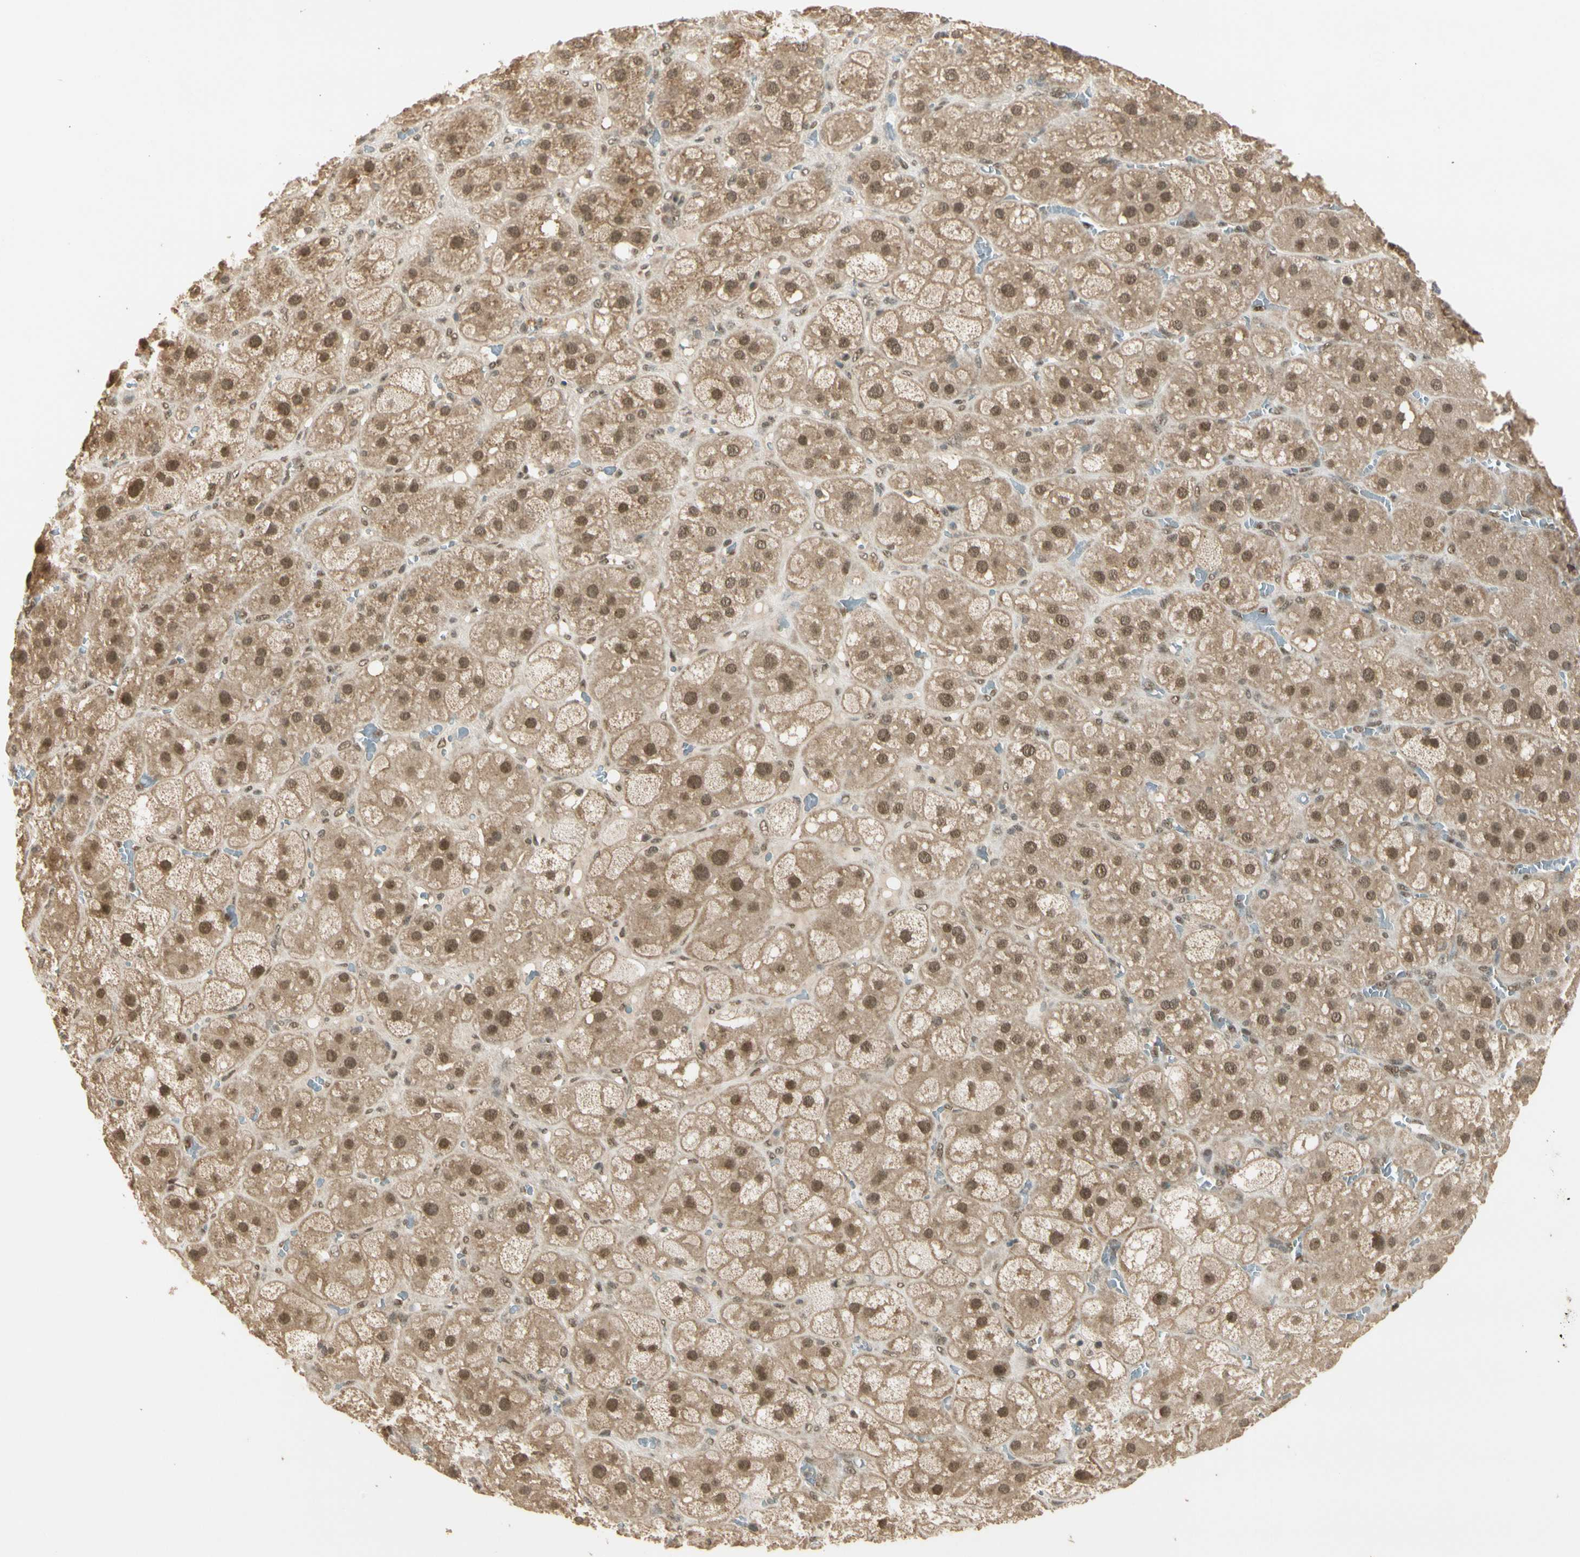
{"staining": {"intensity": "moderate", "quantity": ">75%", "location": "cytoplasmic/membranous,nuclear"}, "tissue": "adrenal gland", "cell_type": "Glandular cells", "image_type": "normal", "snomed": [{"axis": "morphology", "description": "Normal tissue, NOS"}, {"axis": "topography", "description": "Adrenal gland"}], "caption": "Moderate cytoplasmic/membranous,nuclear staining for a protein is appreciated in approximately >75% of glandular cells of benign adrenal gland using immunohistochemistry (IHC).", "gene": "ZNF135", "patient": {"sex": "female", "age": 47}}